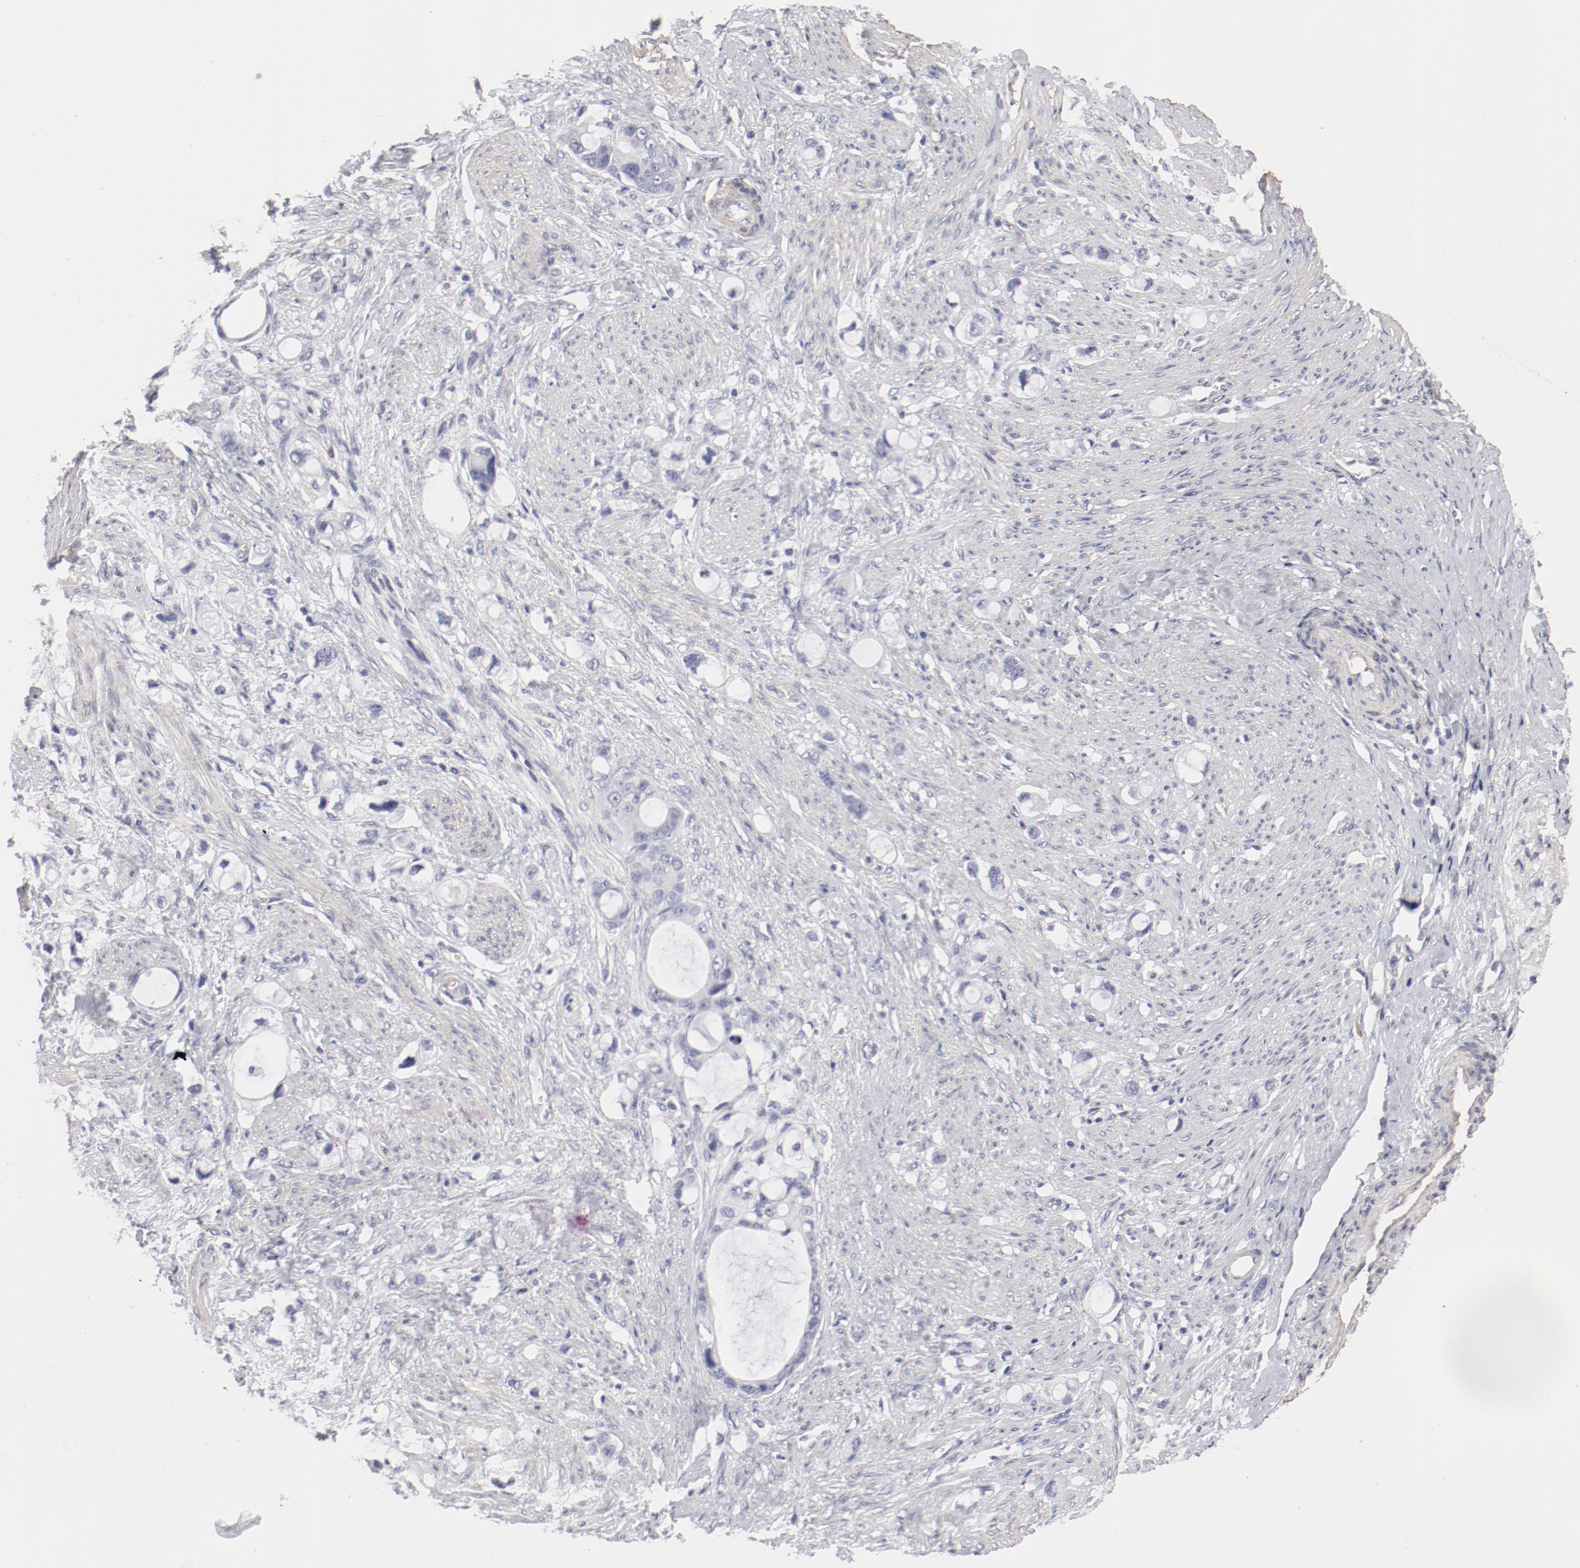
{"staining": {"intensity": "negative", "quantity": "none", "location": "none"}, "tissue": "stomach cancer", "cell_type": "Tumor cells", "image_type": "cancer", "snomed": [{"axis": "morphology", "description": "Adenocarcinoma, NOS"}, {"axis": "topography", "description": "Stomach"}], "caption": "IHC micrograph of neoplastic tissue: human stomach adenocarcinoma stained with DAB exhibits no significant protein expression in tumor cells.", "gene": "LAX1", "patient": {"sex": "female", "age": 75}}